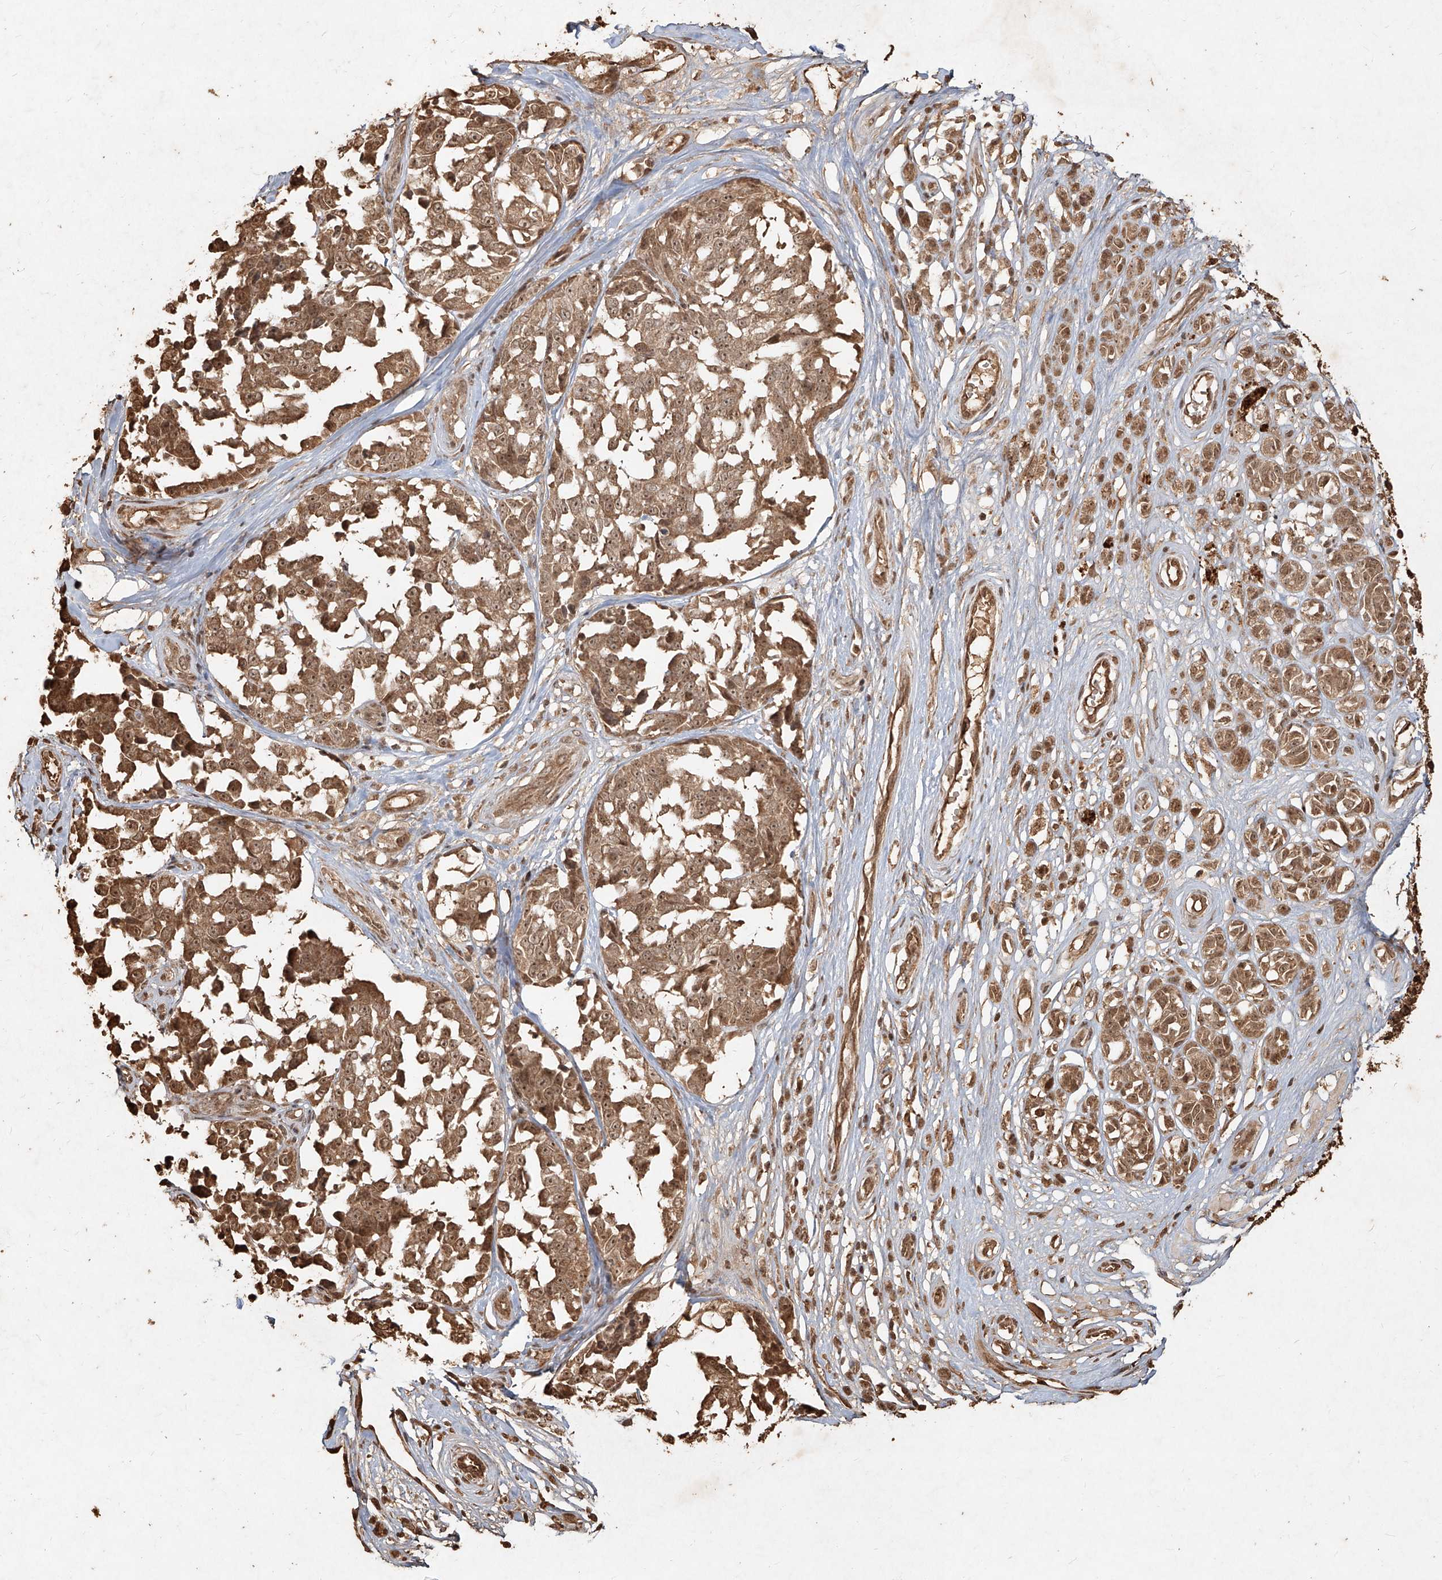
{"staining": {"intensity": "moderate", "quantity": ">75%", "location": "cytoplasmic/membranous,nuclear"}, "tissue": "melanoma", "cell_type": "Tumor cells", "image_type": "cancer", "snomed": [{"axis": "morphology", "description": "Malignant melanoma, NOS"}, {"axis": "topography", "description": "Skin"}], "caption": "IHC photomicrograph of neoplastic tissue: malignant melanoma stained using immunohistochemistry (IHC) exhibits medium levels of moderate protein expression localized specifically in the cytoplasmic/membranous and nuclear of tumor cells, appearing as a cytoplasmic/membranous and nuclear brown color.", "gene": "UBE2K", "patient": {"sex": "female", "age": 64}}